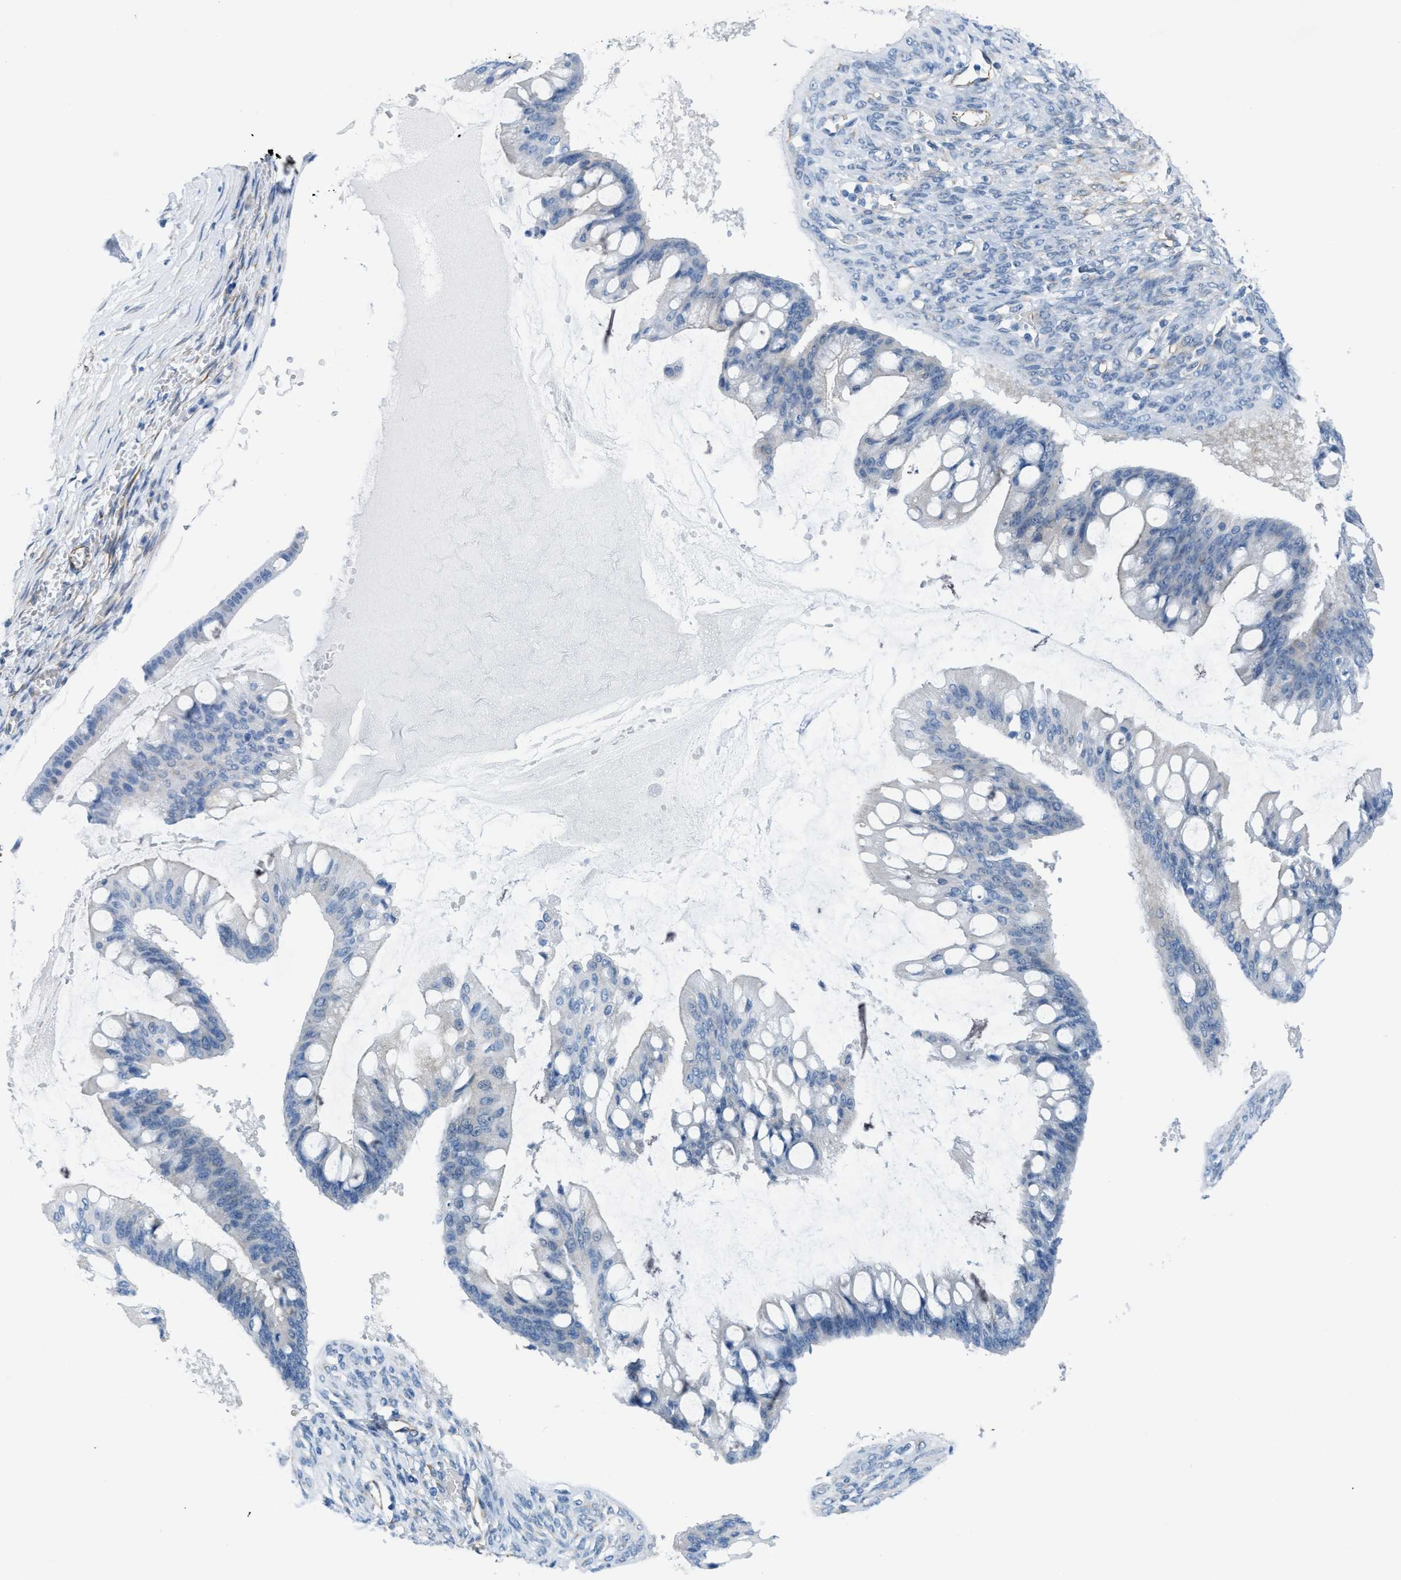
{"staining": {"intensity": "negative", "quantity": "none", "location": "none"}, "tissue": "ovarian cancer", "cell_type": "Tumor cells", "image_type": "cancer", "snomed": [{"axis": "morphology", "description": "Cystadenocarcinoma, mucinous, NOS"}, {"axis": "topography", "description": "Ovary"}], "caption": "A high-resolution image shows IHC staining of mucinous cystadenocarcinoma (ovarian), which demonstrates no significant positivity in tumor cells.", "gene": "SLC12A1", "patient": {"sex": "female", "age": 73}}